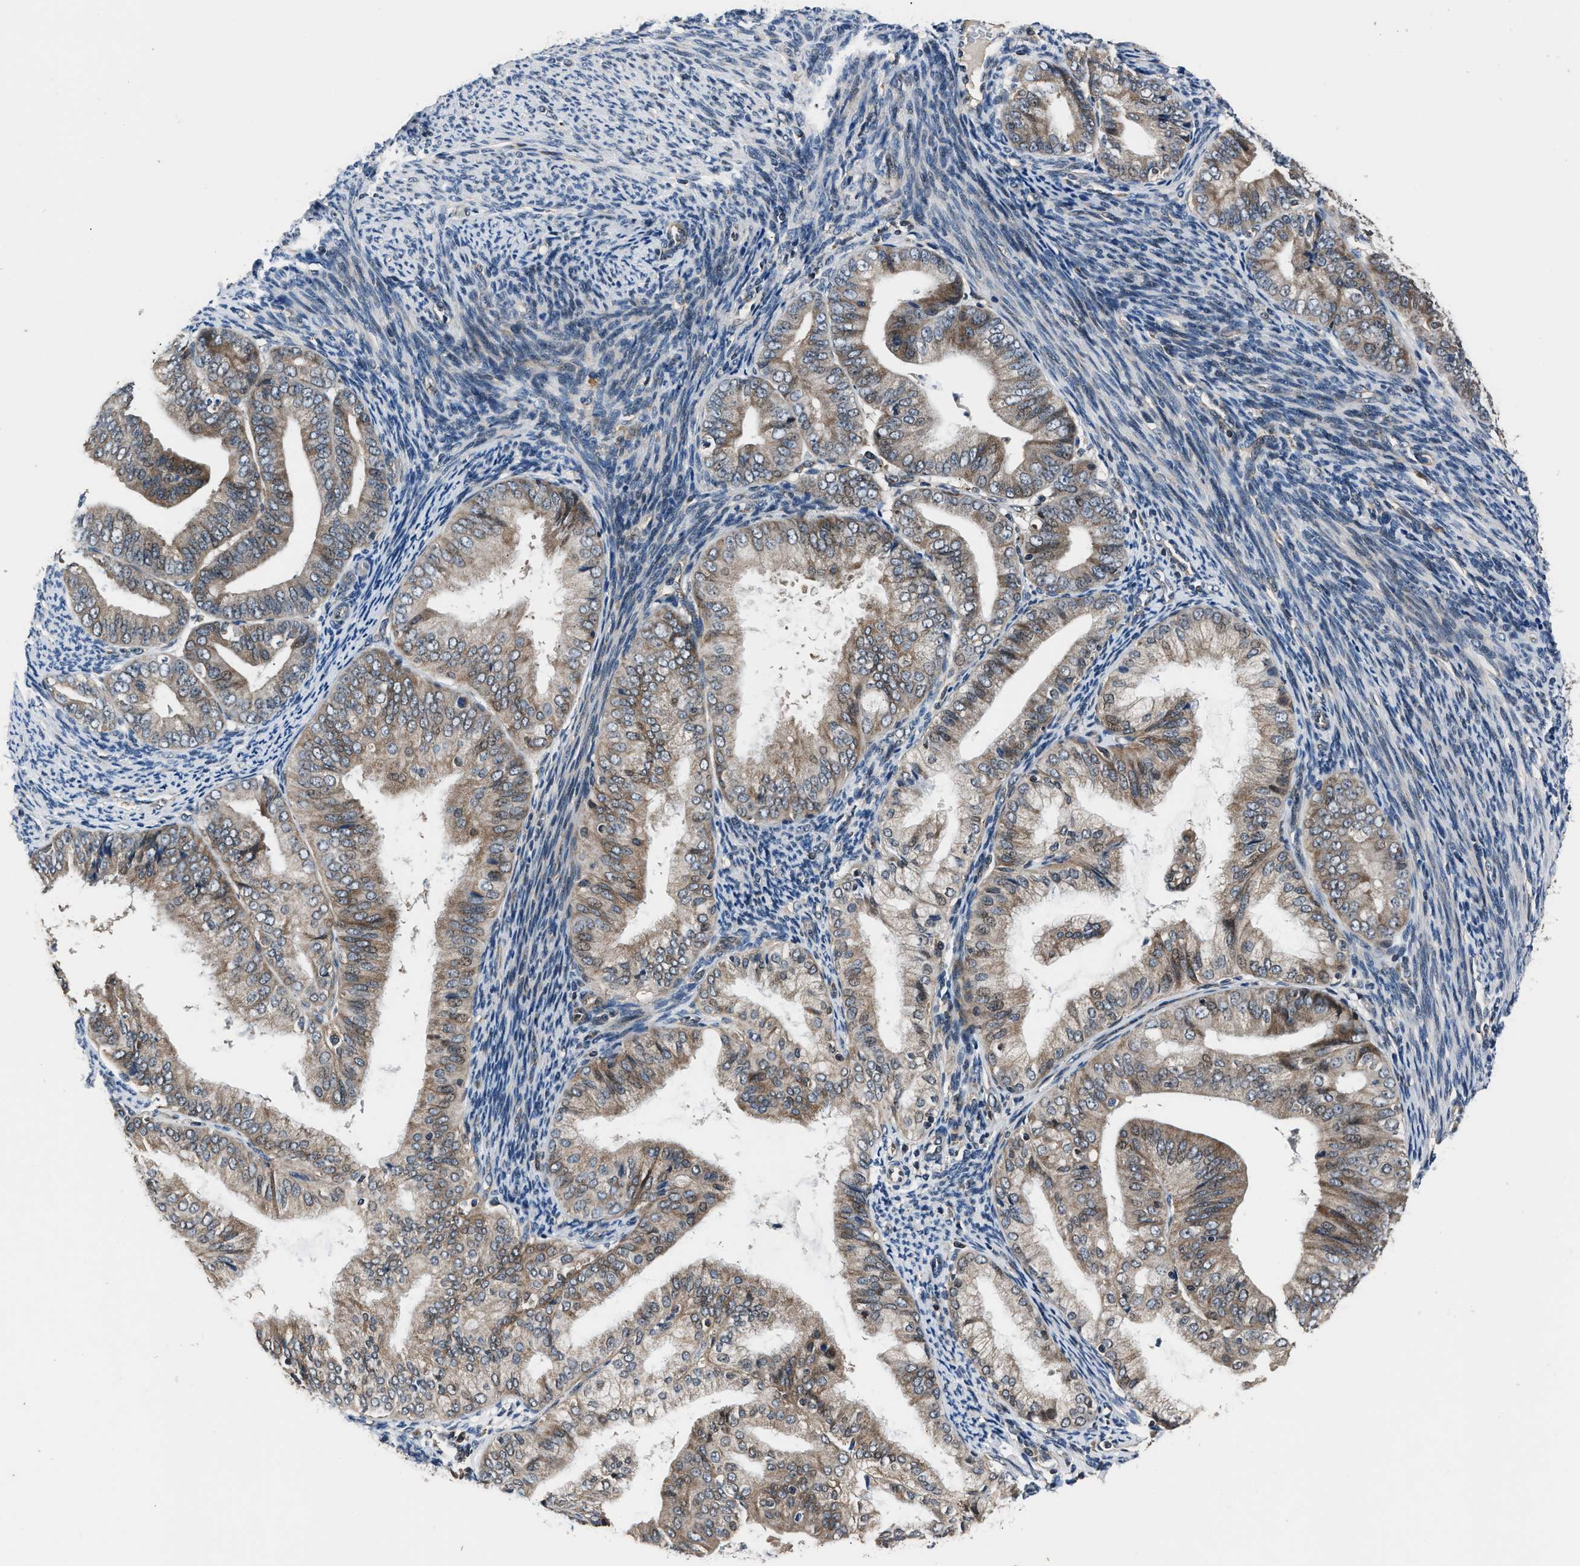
{"staining": {"intensity": "weak", "quantity": ">75%", "location": "cytoplasmic/membranous"}, "tissue": "endometrial cancer", "cell_type": "Tumor cells", "image_type": "cancer", "snomed": [{"axis": "morphology", "description": "Adenocarcinoma, NOS"}, {"axis": "topography", "description": "Endometrium"}], "caption": "Tumor cells demonstrate weak cytoplasmic/membranous expression in about >75% of cells in endometrial cancer.", "gene": "TNRC18", "patient": {"sex": "female", "age": 63}}